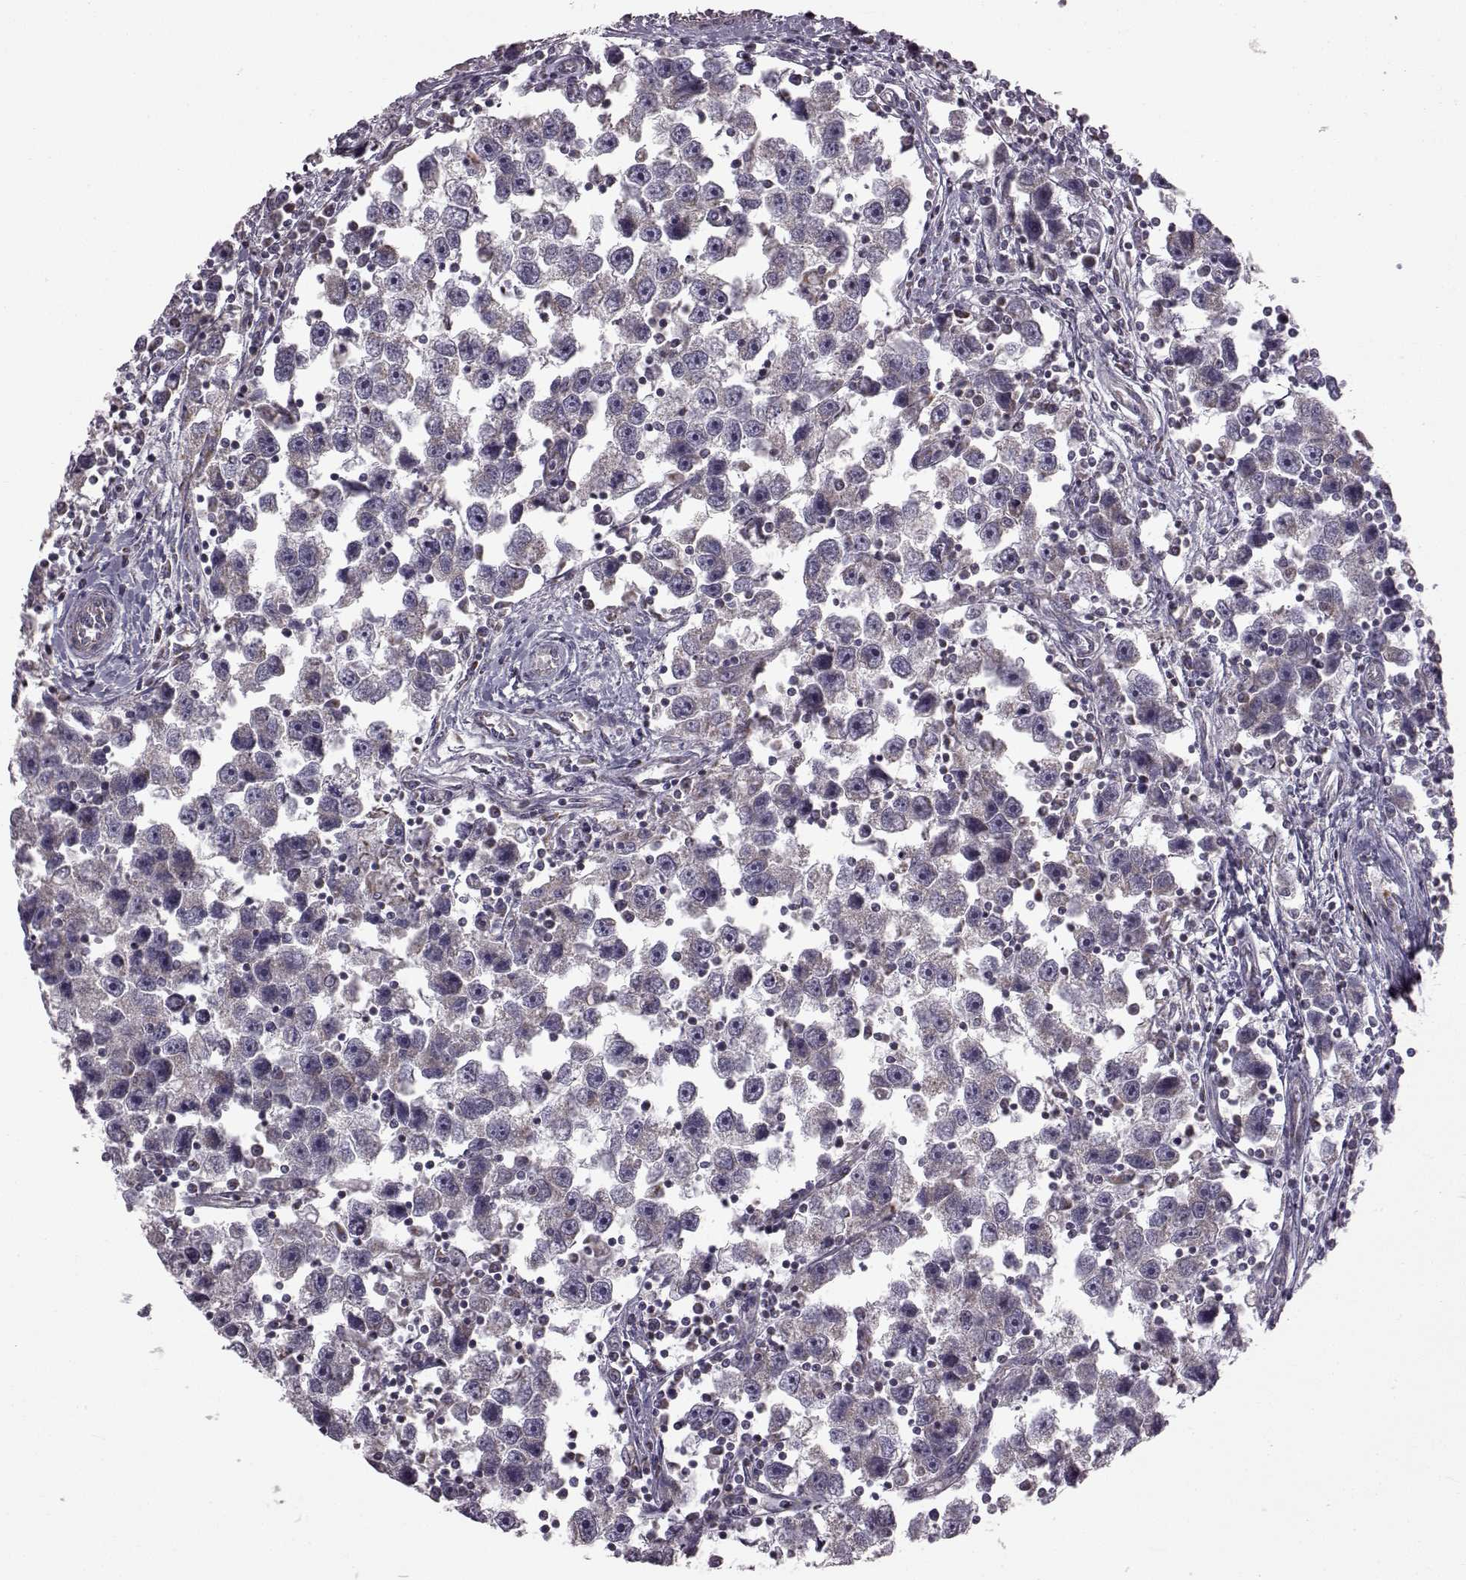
{"staining": {"intensity": "negative", "quantity": "none", "location": "none"}, "tissue": "testis cancer", "cell_type": "Tumor cells", "image_type": "cancer", "snomed": [{"axis": "morphology", "description": "Seminoma, NOS"}, {"axis": "topography", "description": "Testis"}], "caption": "Immunohistochemistry (IHC) of human testis cancer (seminoma) exhibits no positivity in tumor cells.", "gene": "FAM8A1", "patient": {"sex": "male", "age": 30}}